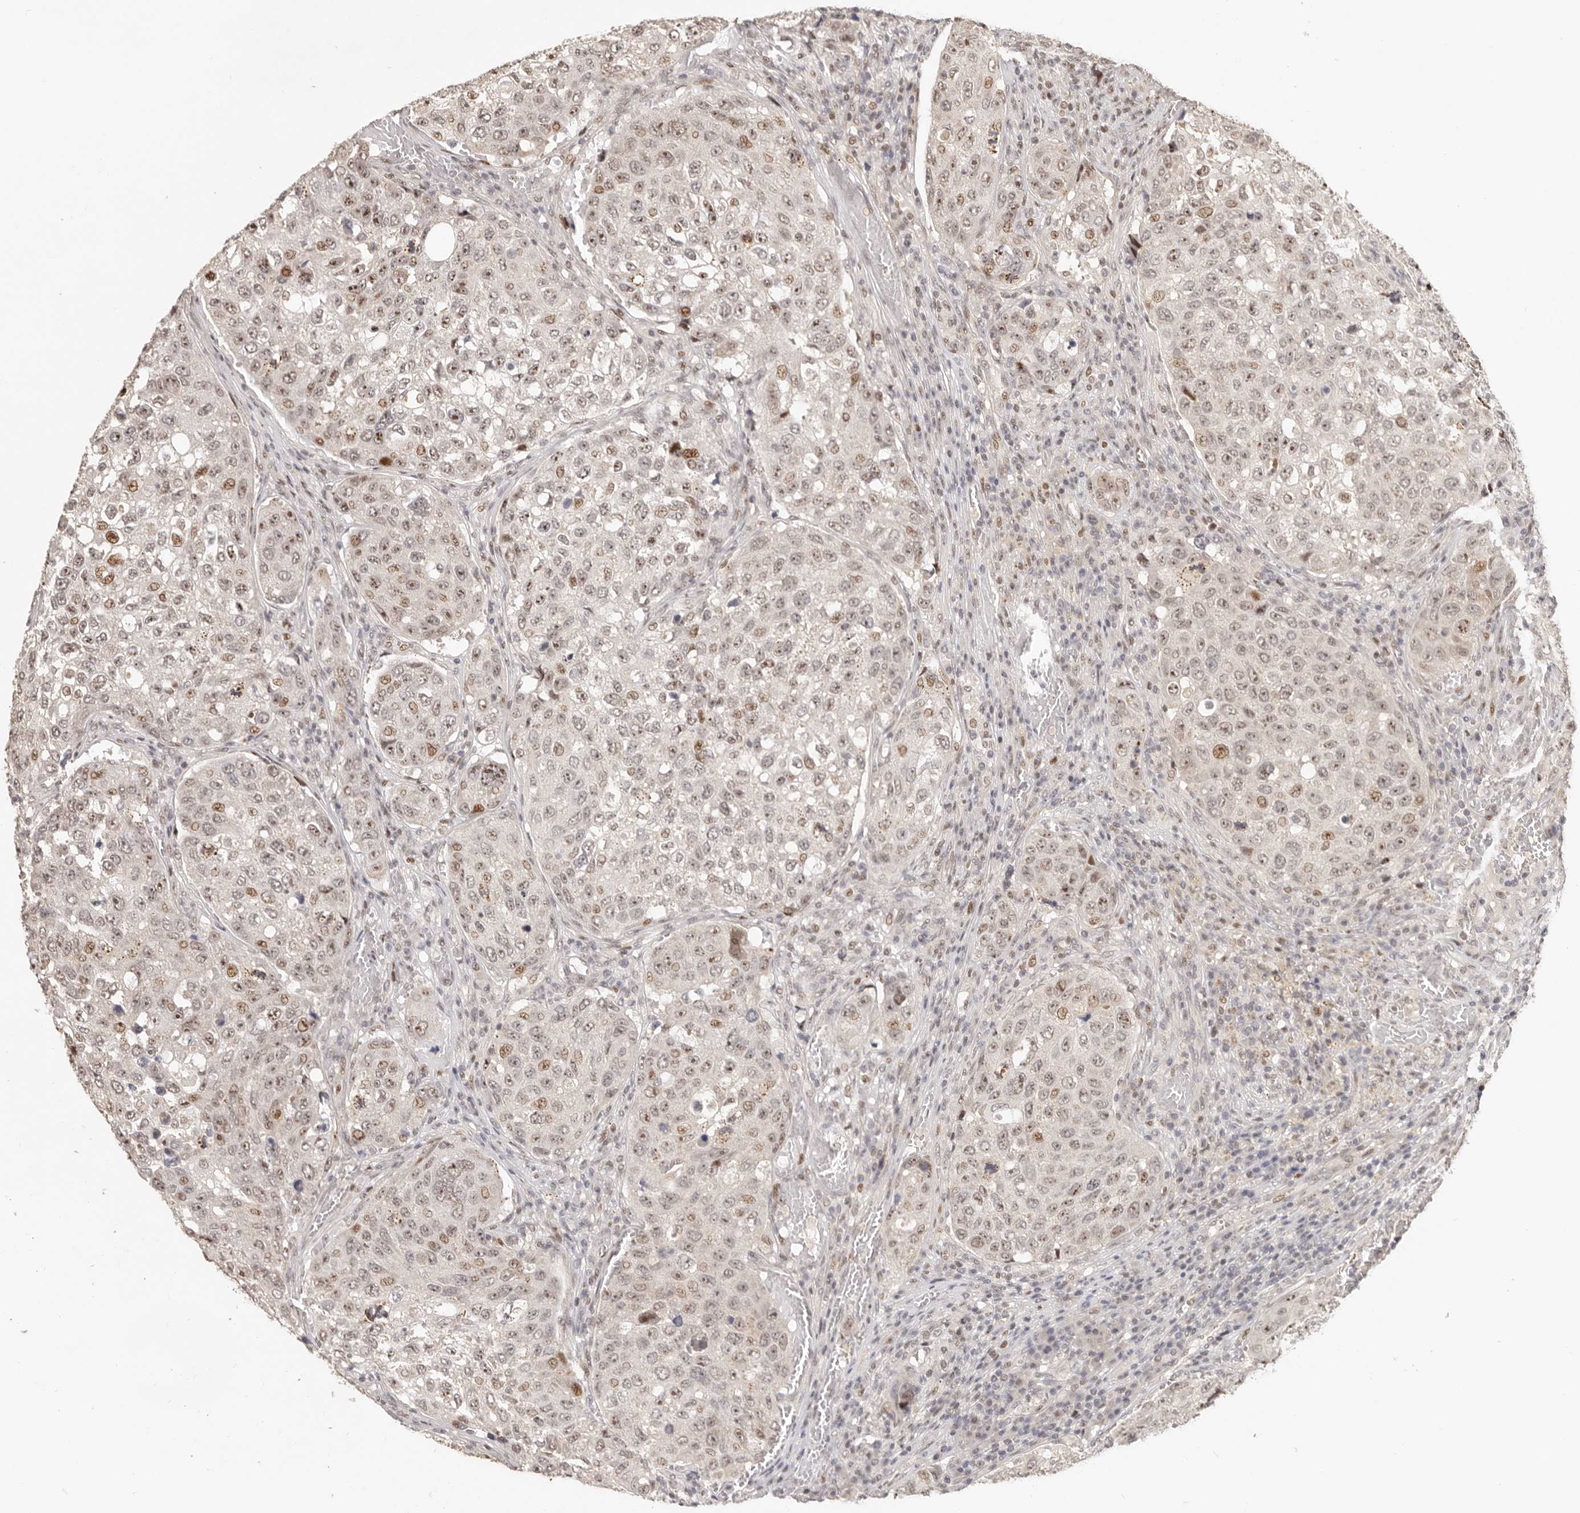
{"staining": {"intensity": "weak", "quantity": "25%-75%", "location": "nuclear"}, "tissue": "urothelial cancer", "cell_type": "Tumor cells", "image_type": "cancer", "snomed": [{"axis": "morphology", "description": "Urothelial carcinoma, High grade"}, {"axis": "topography", "description": "Lymph node"}, {"axis": "topography", "description": "Urinary bladder"}], "caption": "Immunohistochemistry (IHC) histopathology image of high-grade urothelial carcinoma stained for a protein (brown), which shows low levels of weak nuclear staining in about 25%-75% of tumor cells.", "gene": "GPBP1L1", "patient": {"sex": "male", "age": 51}}